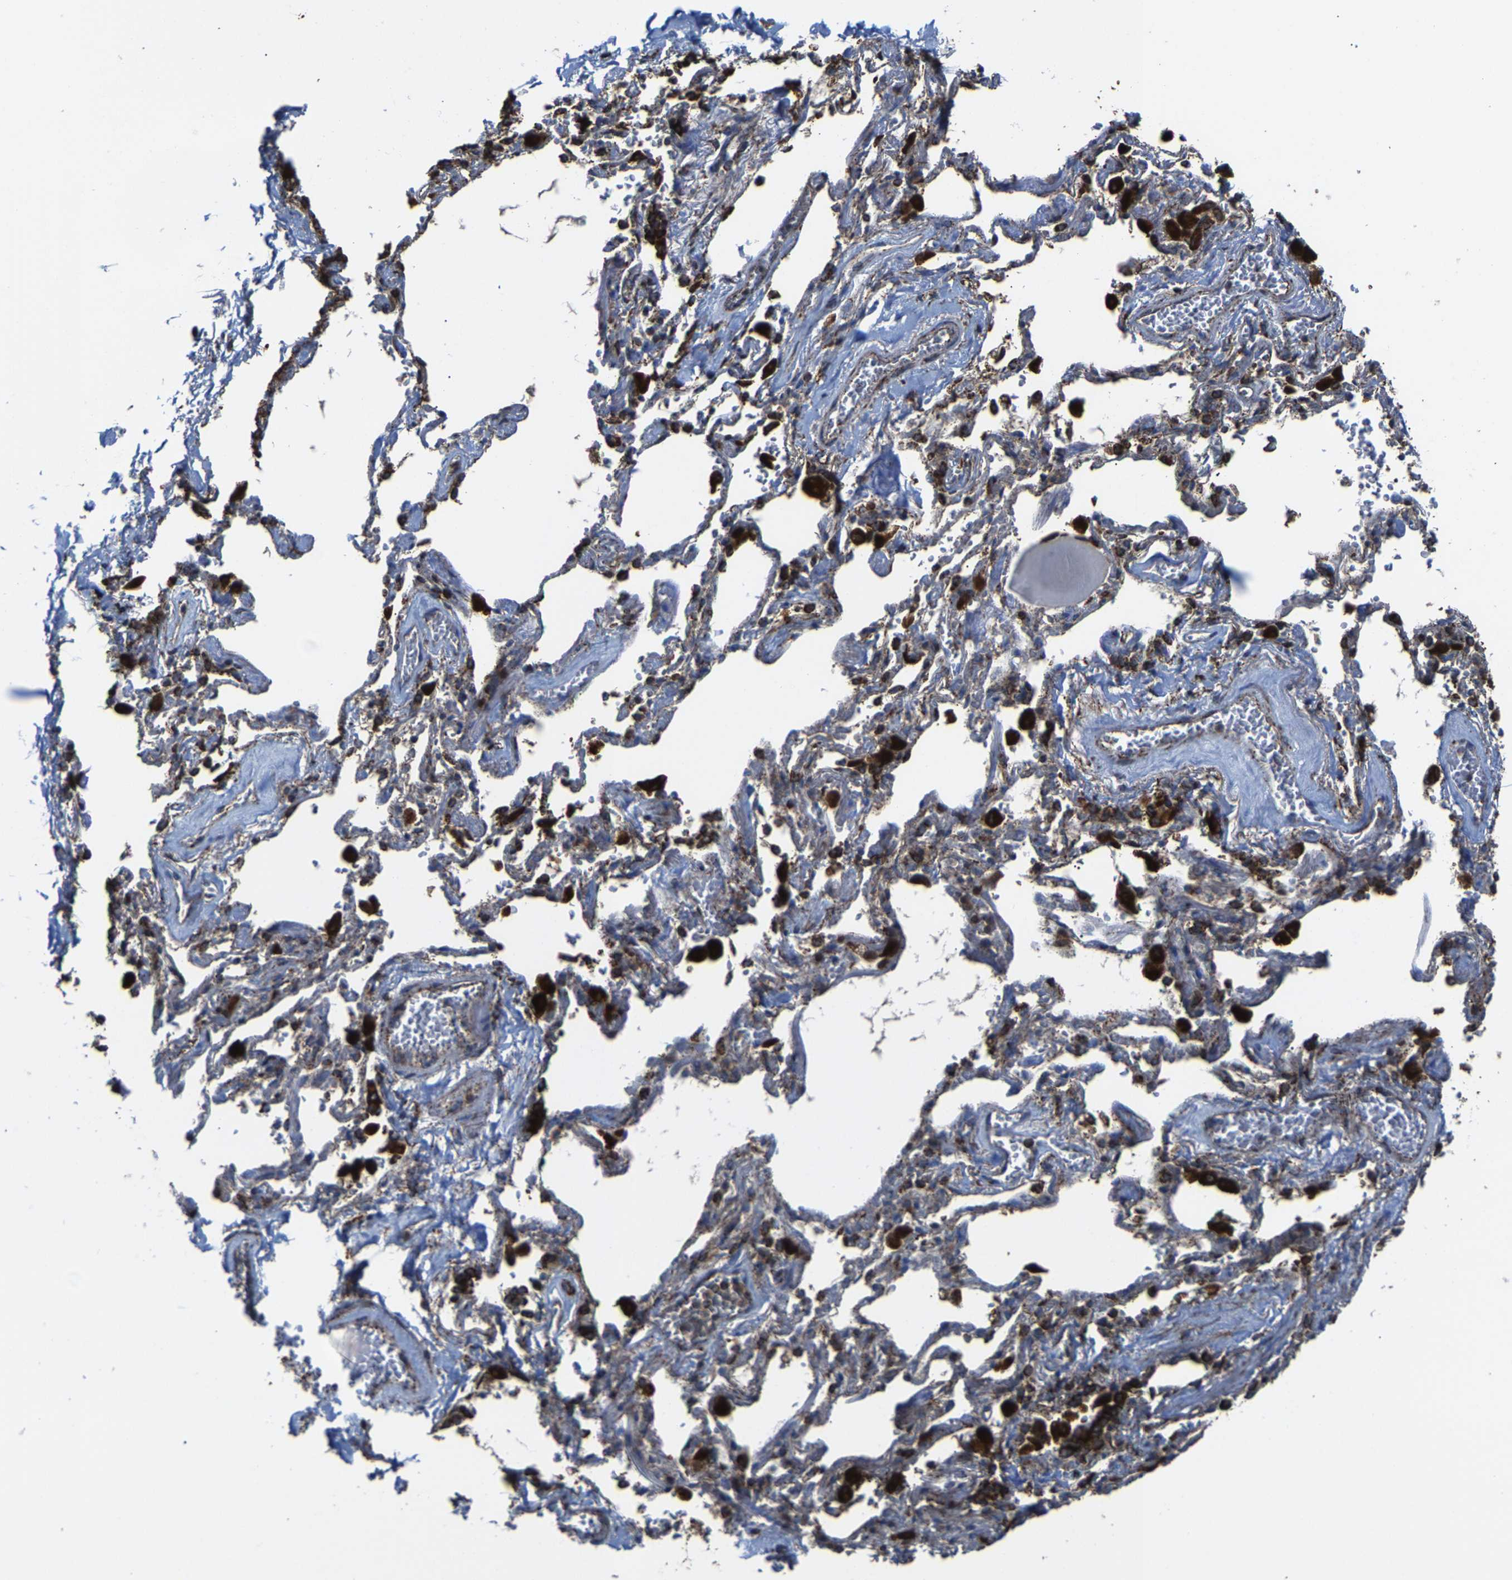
{"staining": {"intensity": "moderate", "quantity": ">75%", "location": "cytoplasmic/membranous"}, "tissue": "adipose tissue", "cell_type": "Adipocytes", "image_type": "normal", "snomed": [{"axis": "morphology", "description": "Normal tissue, NOS"}, {"axis": "topography", "description": "Cartilage tissue"}, {"axis": "topography", "description": "Lung"}], "caption": "This photomicrograph shows IHC staining of benign human adipose tissue, with medium moderate cytoplasmic/membranous staining in approximately >75% of adipocytes.", "gene": "NDUFV3", "patient": {"sex": "female", "age": 77}}